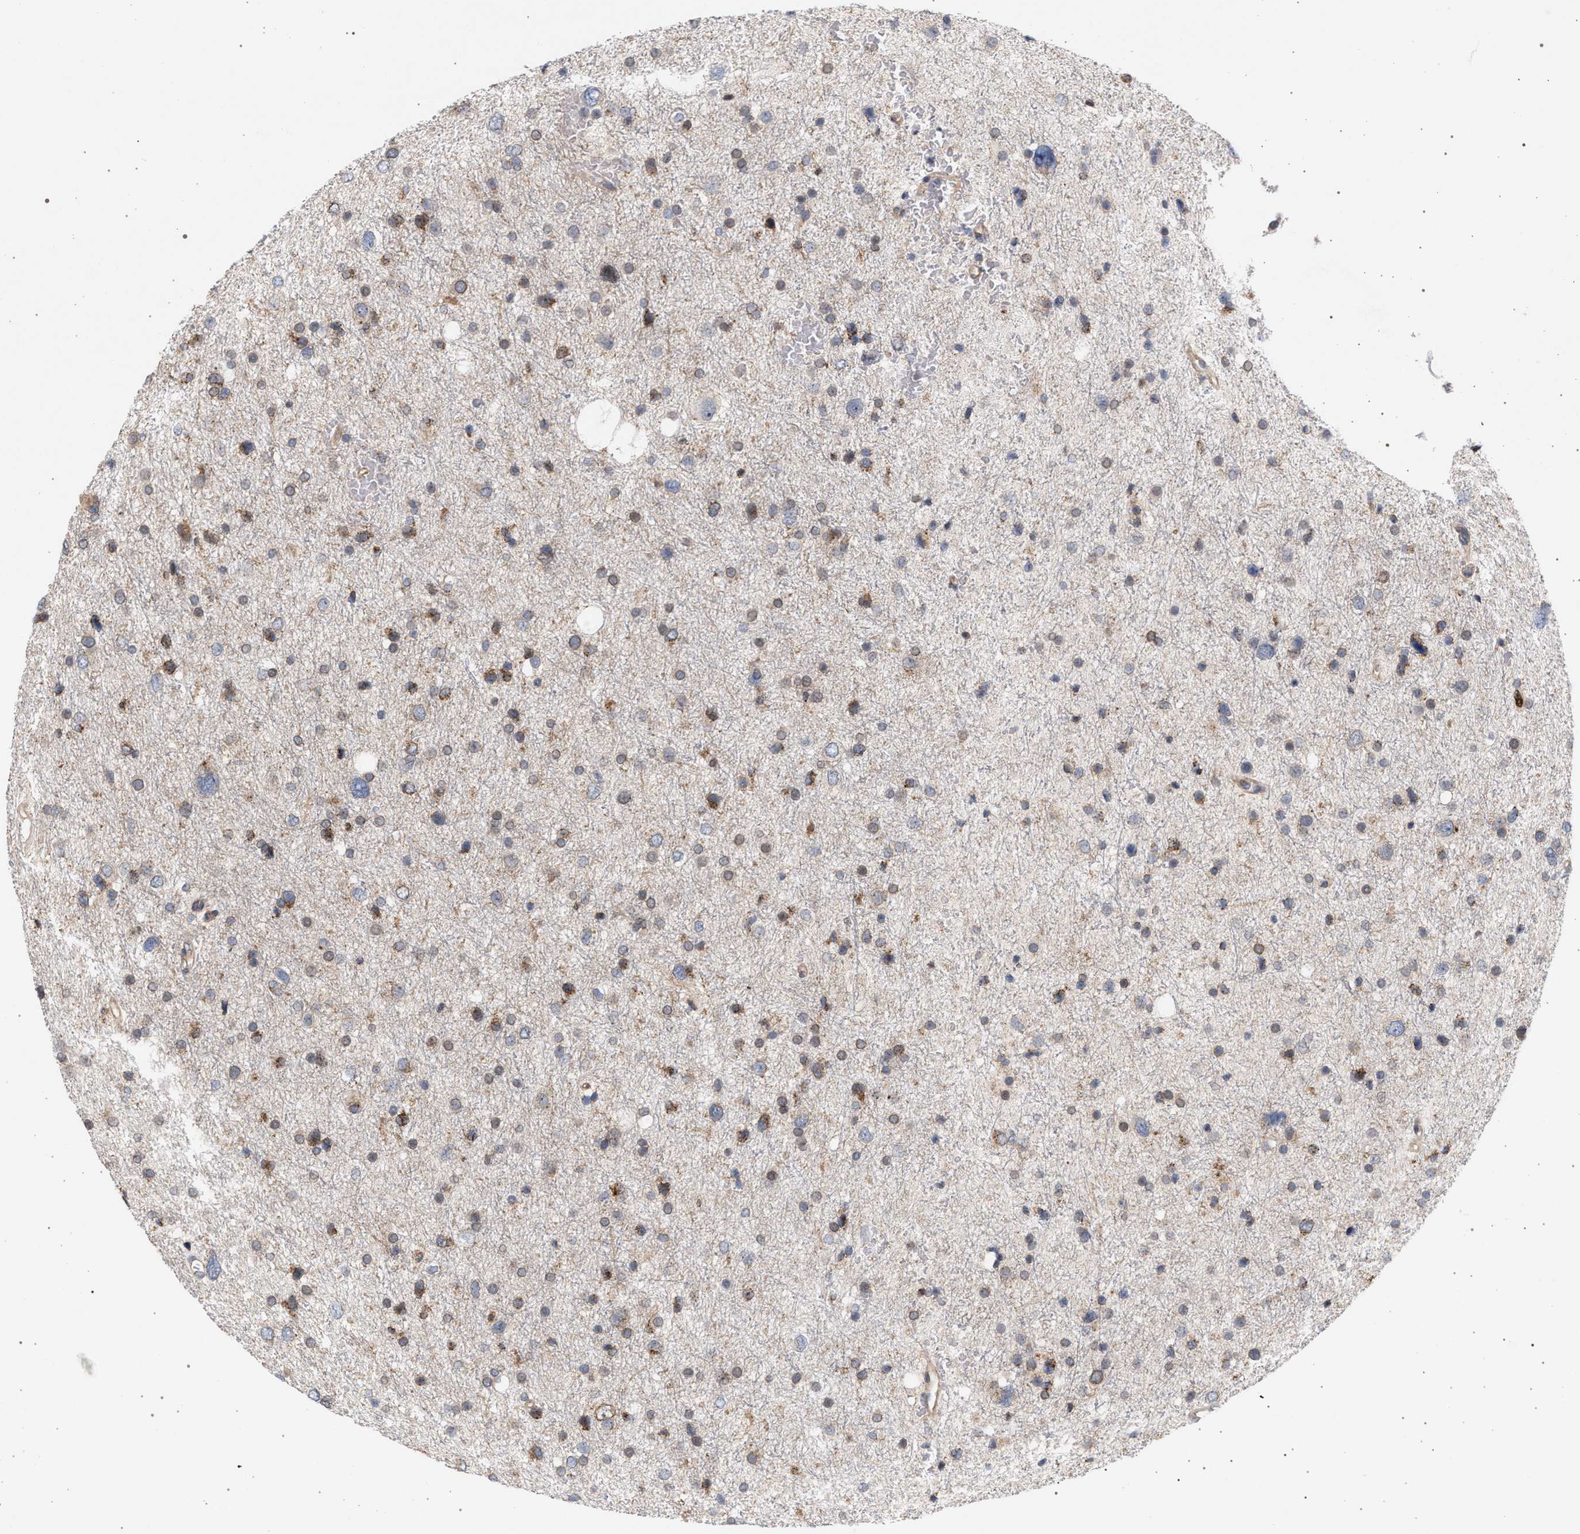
{"staining": {"intensity": "weak", "quantity": "25%-75%", "location": "cytoplasmic/membranous"}, "tissue": "glioma", "cell_type": "Tumor cells", "image_type": "cancer", "snomed": [{"axis": "morphology", "description": "Glioma, malignant, Low grade"}, {"axis": "topography", "description": "Brain"}], "caption": "A histopathology image of malignant glioma (low-grade) stained for a protein exhibits weak cytoplasmic/membranous brown staining in tumor cells.", "gene": "ARPC5L", "patient": {"sex": "female", "age": 37}}